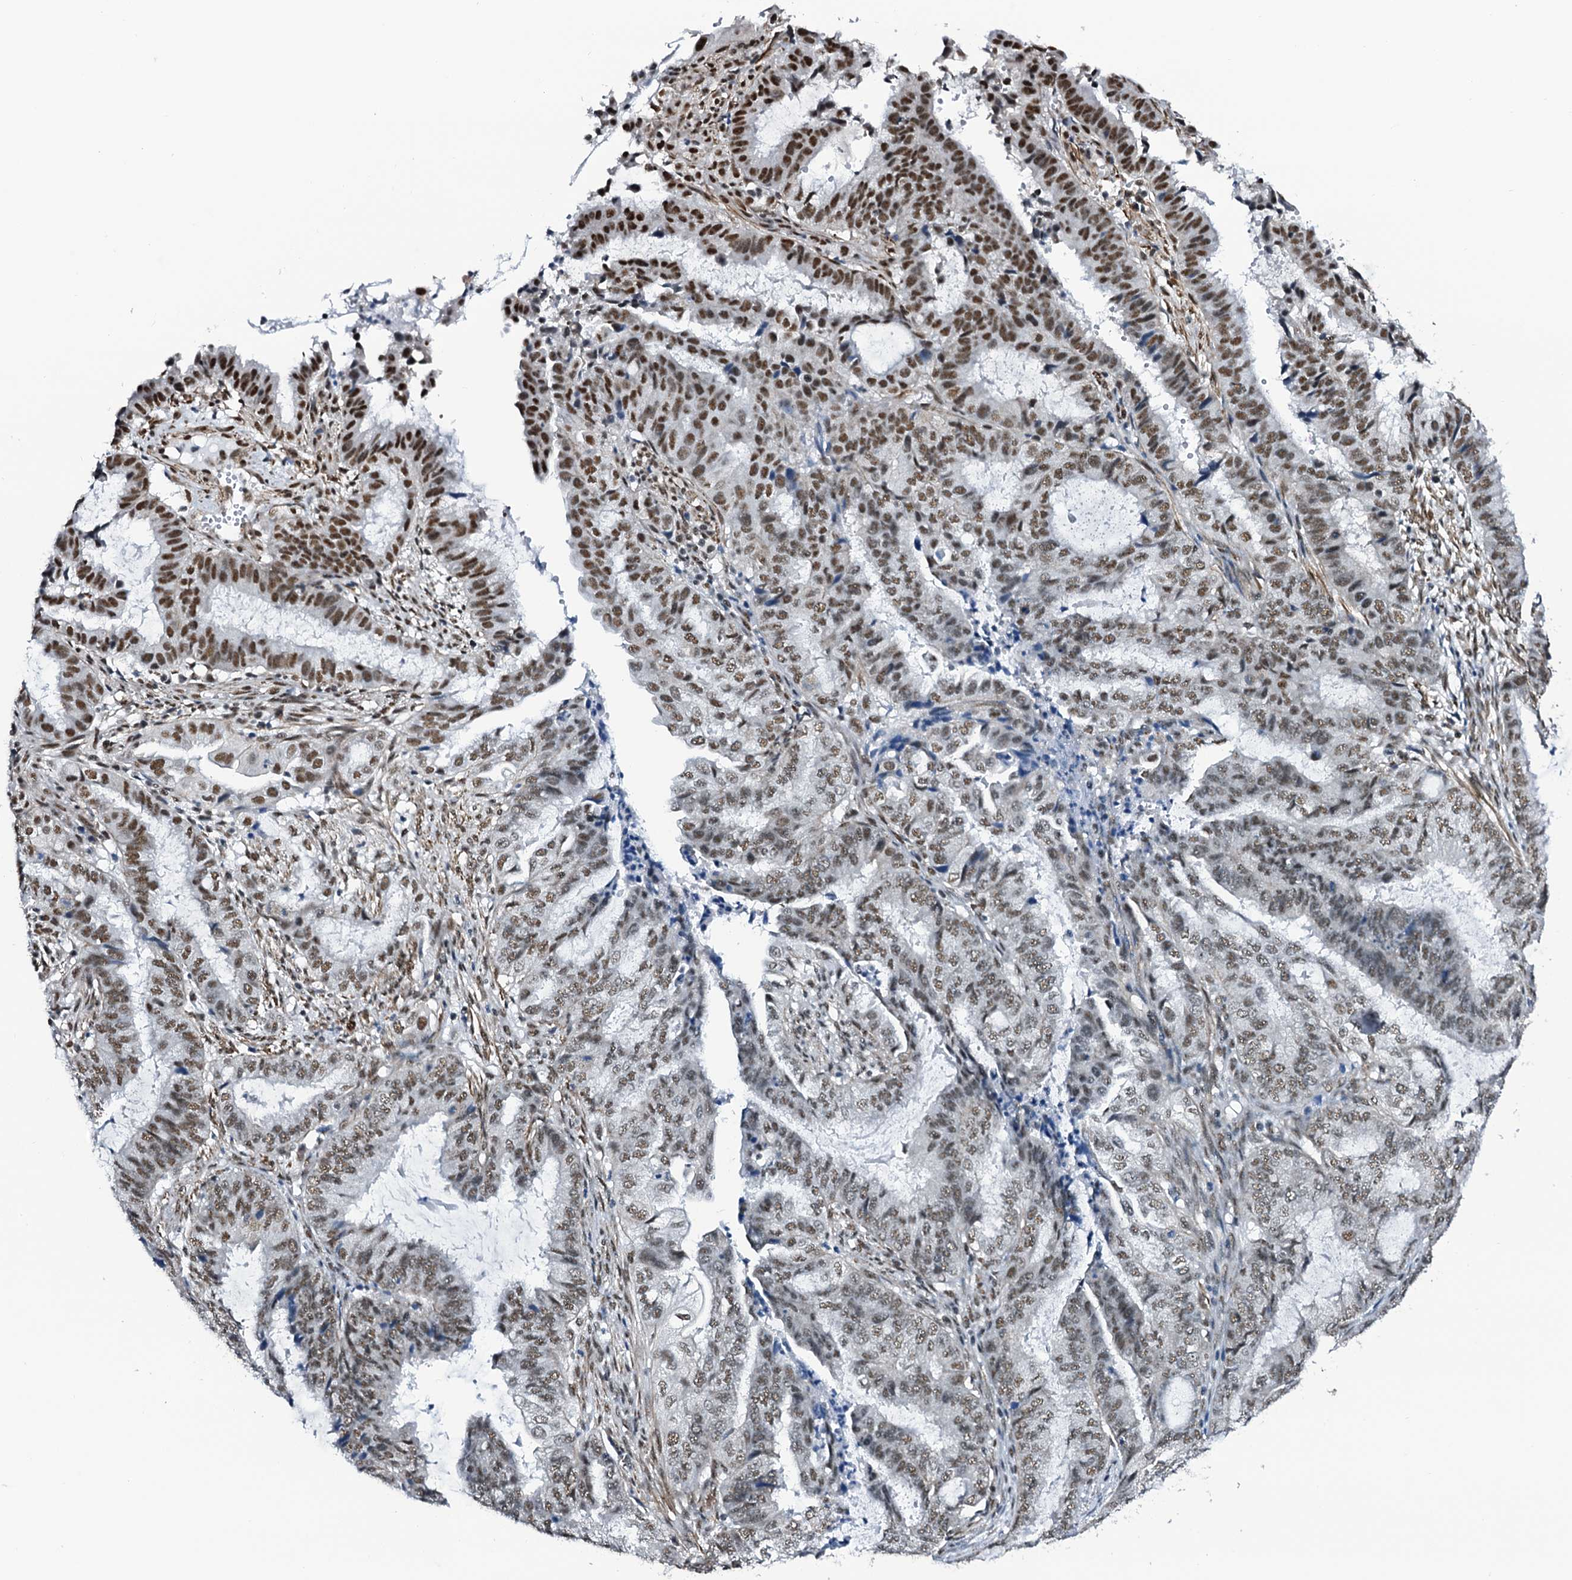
{"staining": {"intensity": "moderate", "quantity": "25%-75%", "location": "nuclear"}, "tissue": "endometrial cancer", "cell_type": "Tumor cells", "image_type": "cancer", "snomed": [{"axis": "morphology", "description": "Adenocarcinoma, NOS"}, {"axis": "topography", "description": "Endometrium"}], "caption": "Immunohistochemical staining of human endometrial adenocarcinoma shows medium levels of moderate nuclear expression in about 25%-75% of tumor cells.", "gene": "CWC15", "patient": {"sex": "female", "age": 51}}